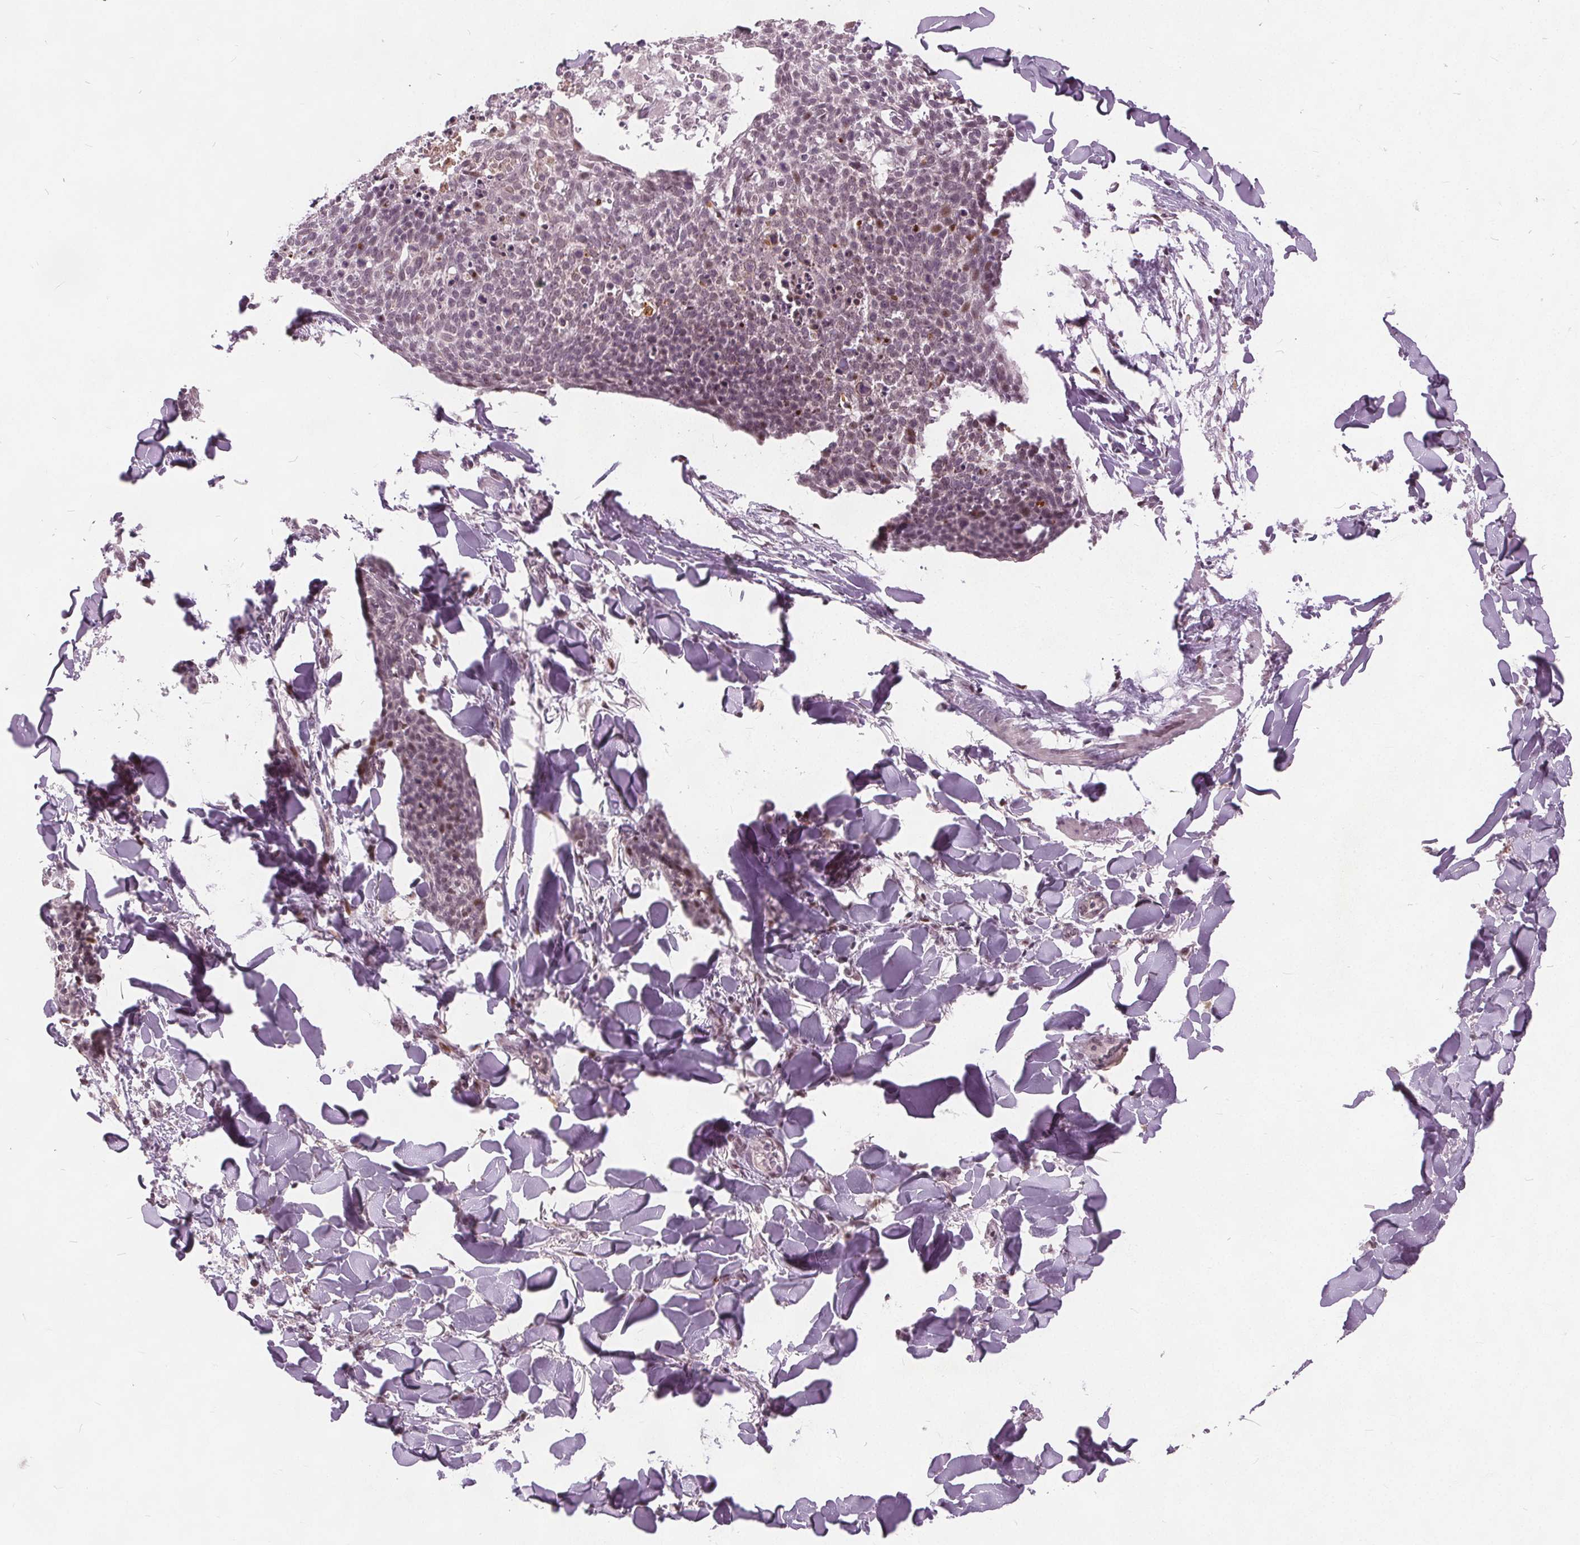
{"staining": {"intensity": "weak", "quantity": "<25%", "location": "nuclear"}, "tissue": "skin cancer", "cell_type": "Tumor cells", "image_type": "cancer", "snomed": [{"axis": "morphology", "description": "Squamous cell carcinoma, NOS"}, {"axis": "topography", "description": "Skin"}, {"axis": "topography", "description": "Vulva"}], "caption": "DAB immunohistochemical staining of human skin squamous cell carcinoma shows no significant positivity in tumor cells.", "gene": "TTC34", "patient": {"sex": "female", "age": 75}}